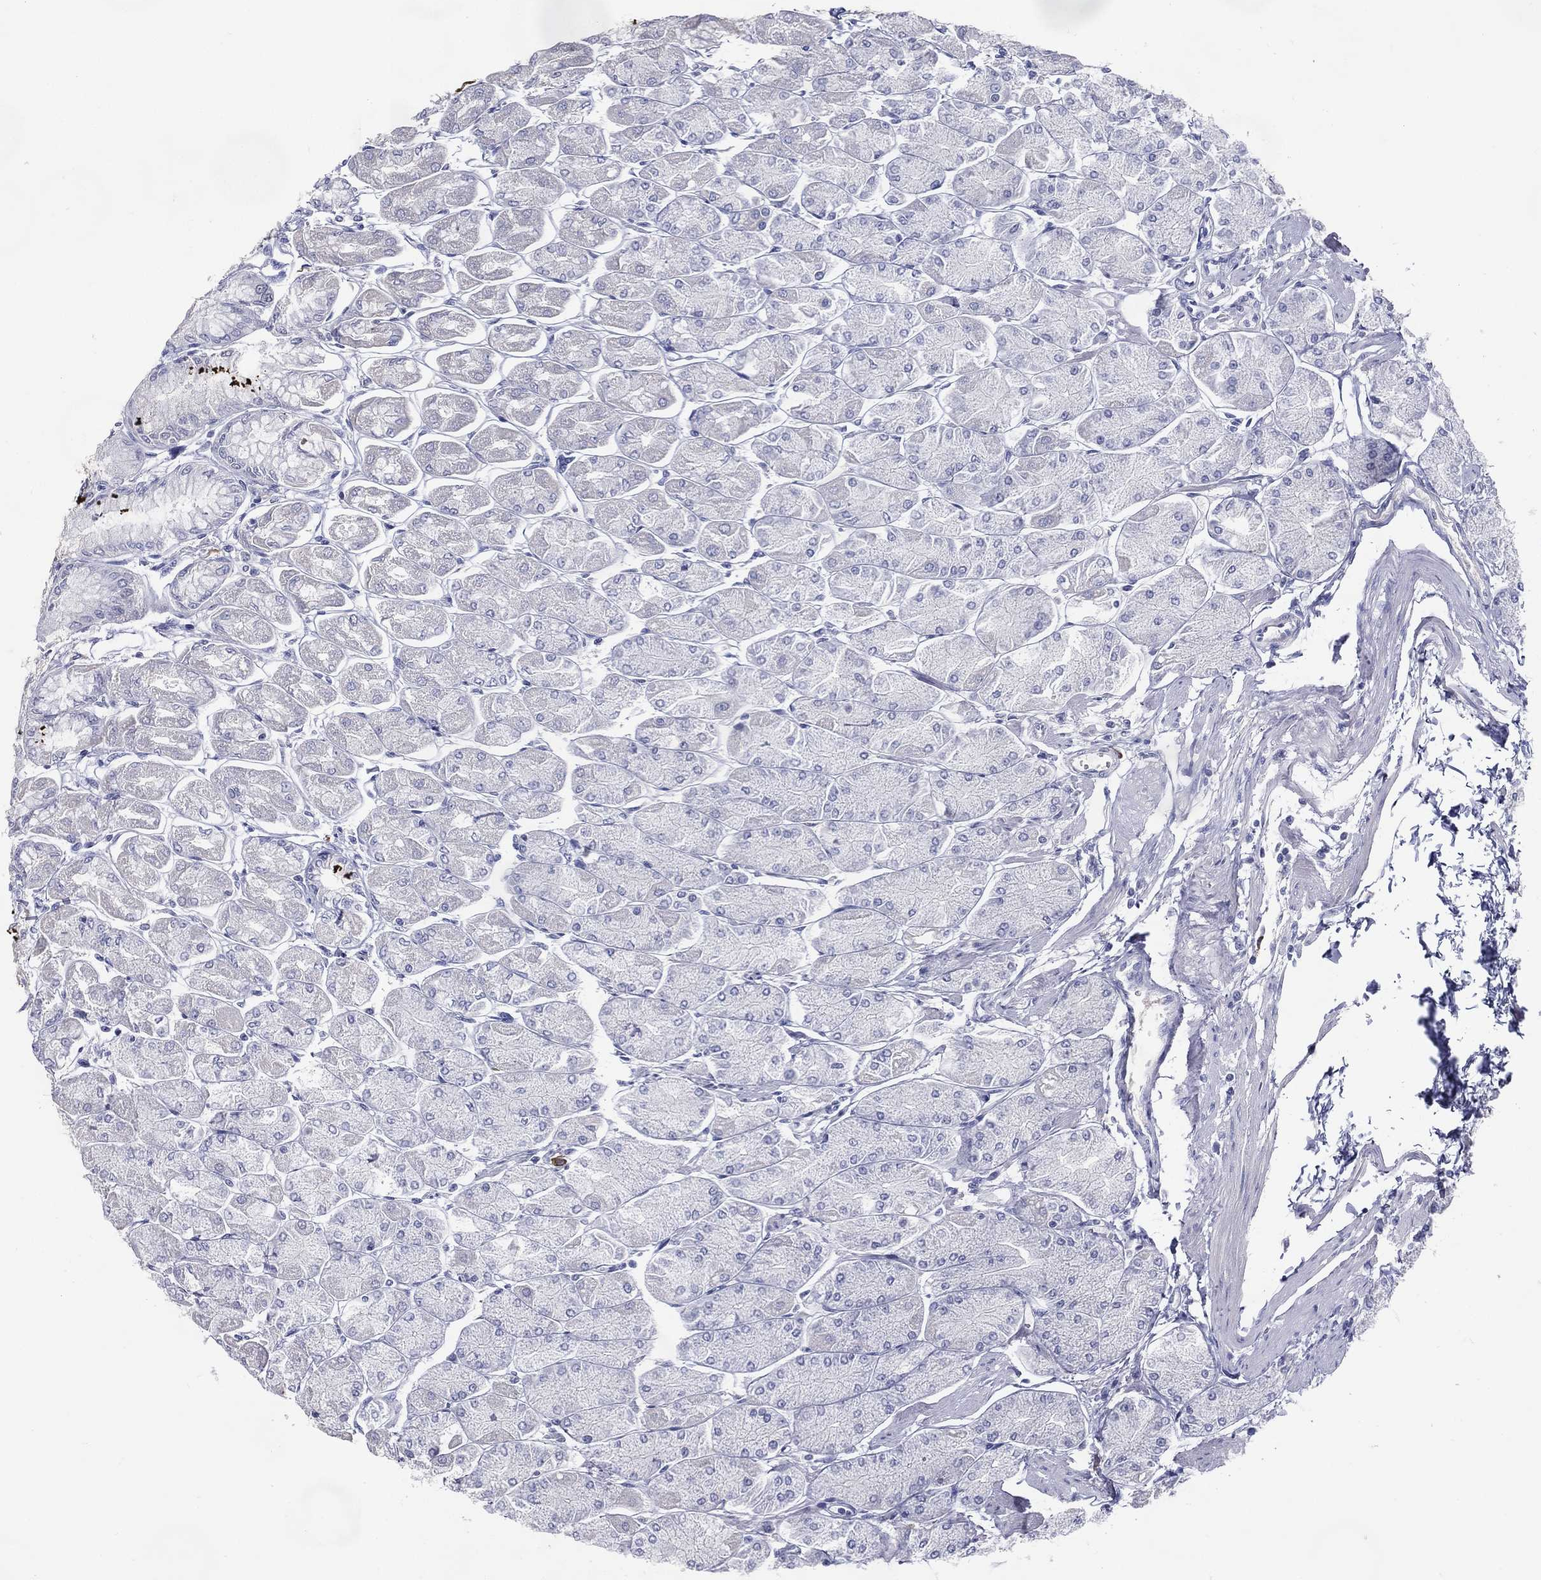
{"staining": {"intensity": "negative", "quantity": "none", "location": "none"}, "tissue": "stomach", "cell_type": "Glandular cells", "image_type": "normal", "snomed": [{"axis": "morphology", "description": "Normal tissue, NOS"}, {"axis": "topography", "description": "Stomach, upper"}], "caption": "DAB (3,3'-diaminobenzidine) immunohistochemical staining of normal human stomach shows no significant positivity in glandular cells.", "gene": "KIF2C", "patient": {"sex": "male", "age": 60}}